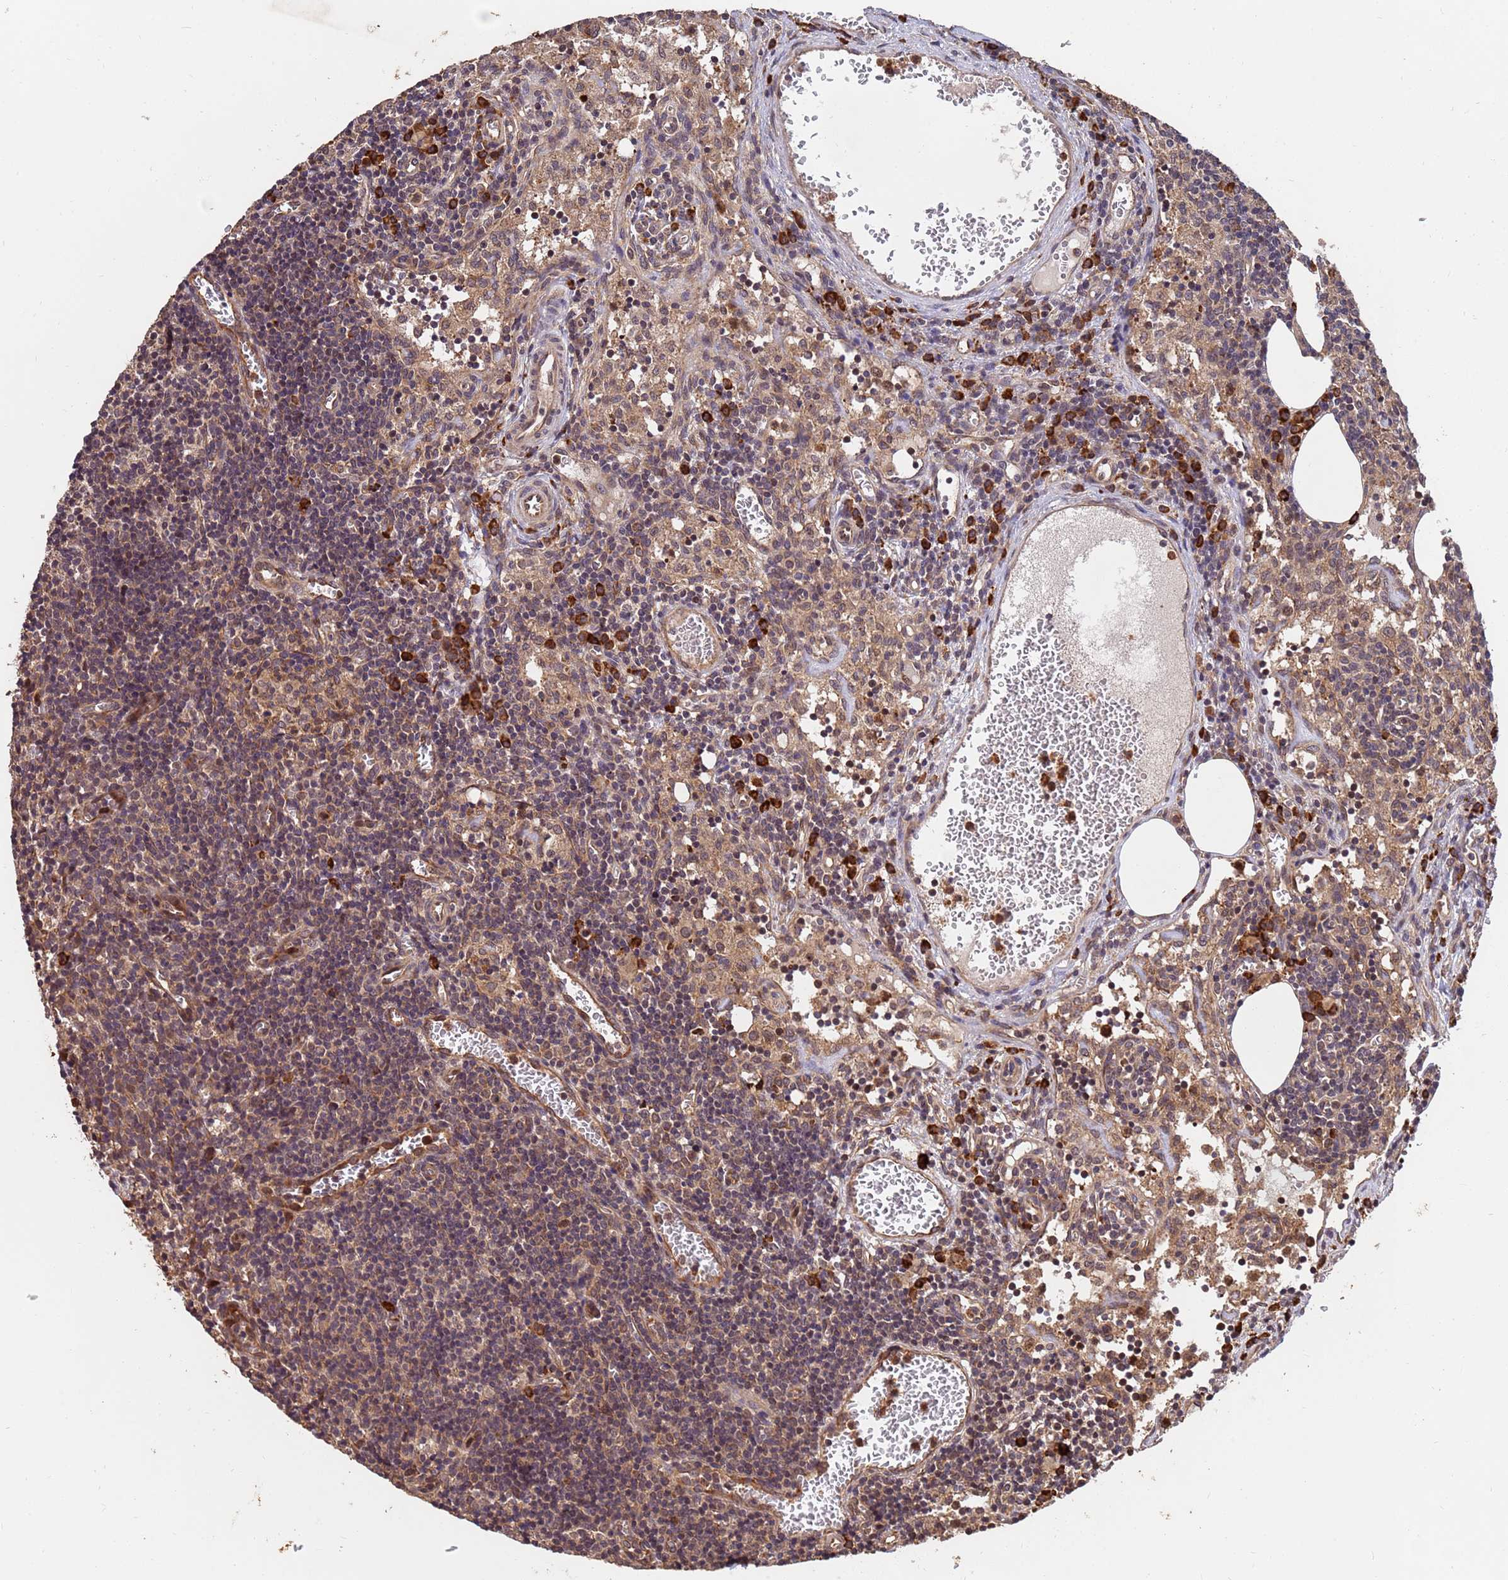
{"staining": {"intensity": "strong", "quantity": "<25%", "location": "cytoplasmic/membranous"}, "tissue": "lymph node", "cell_type": "Non-germinal center cells", "image_type": "normal", "snomed": [{"axis": "morphology", "description": "Normal tissue, NOS"}, {"axis": "topography", "description": "Lymph node"}], "caption": "Brown immunohistochemical staining in unremarkable human lymph node reveals strong cytoplasmic/membranous expression in about <25% of non-germinal center cells. Nuclei are stained in blue.", "gene": "ZNF619", "patient": {"sex": "female", "age": 37}}